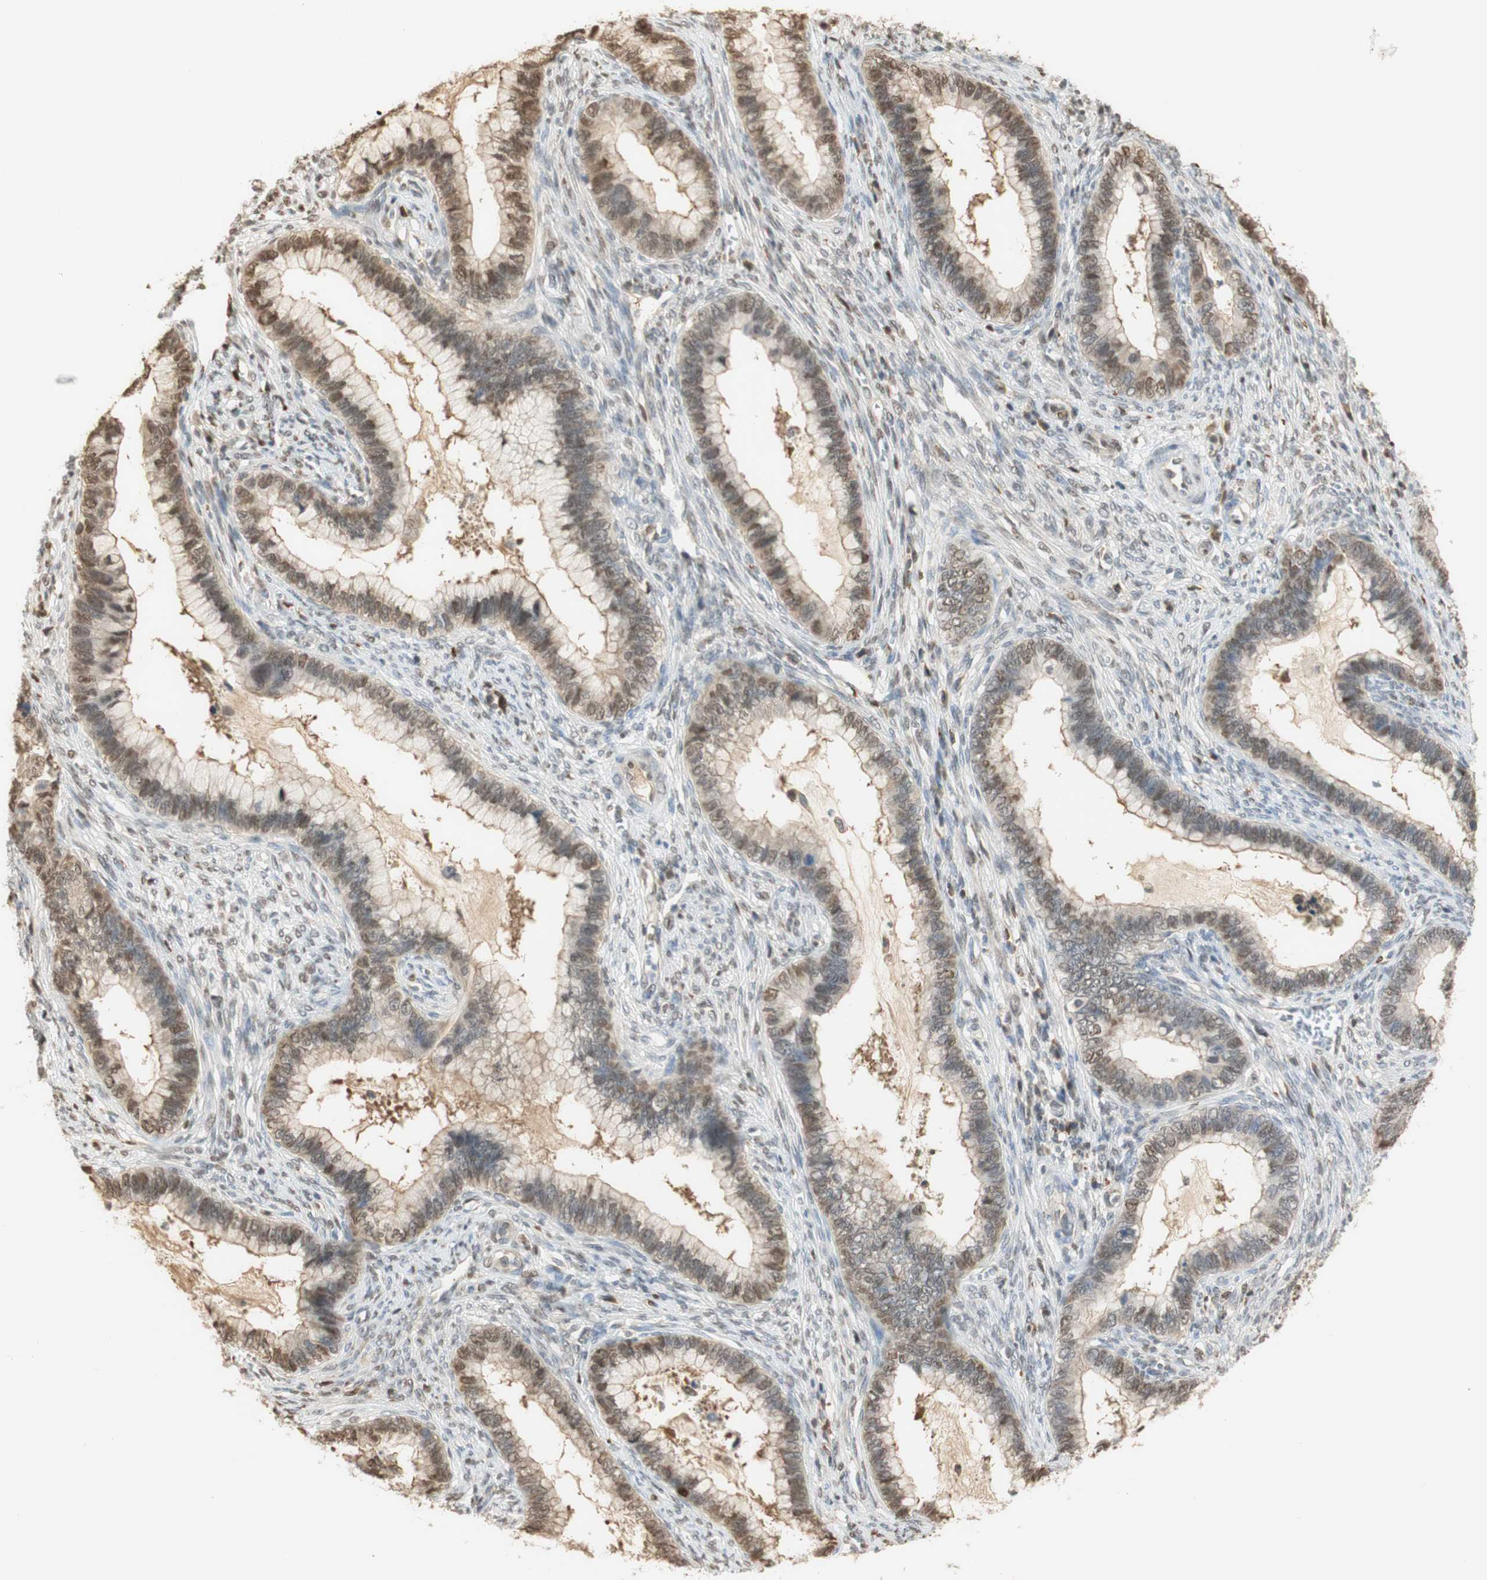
{"staining": {"intensity": "weak", "quantity": ">75%", "location": "cytoplasmic/membranous,nuclear"}, "tissue": "cervical cancer", "cell_type": "Tumor cells", "image_type": "cancer", "snomed": [{"axis": "morphology", "description": "Adenocarcinoma, NOS"}, {"axis": "topography", "description": "Cervix"}], "caption": "High-magnification brightfield microscopy of cervical cancer stained with DAB (brown) and counterstained with hematoxylin (blue). tumor cells exhibit weak cytoplasmic/membranous and nuclear staining is identified in about>75% of cells. The staining was performed using DAB, with brown indicating positive protein expression. Nuclei are stained blue with hematoxylin.", "gene": "NAP1L4", "patient": {"sex": "female", "age": 44}}